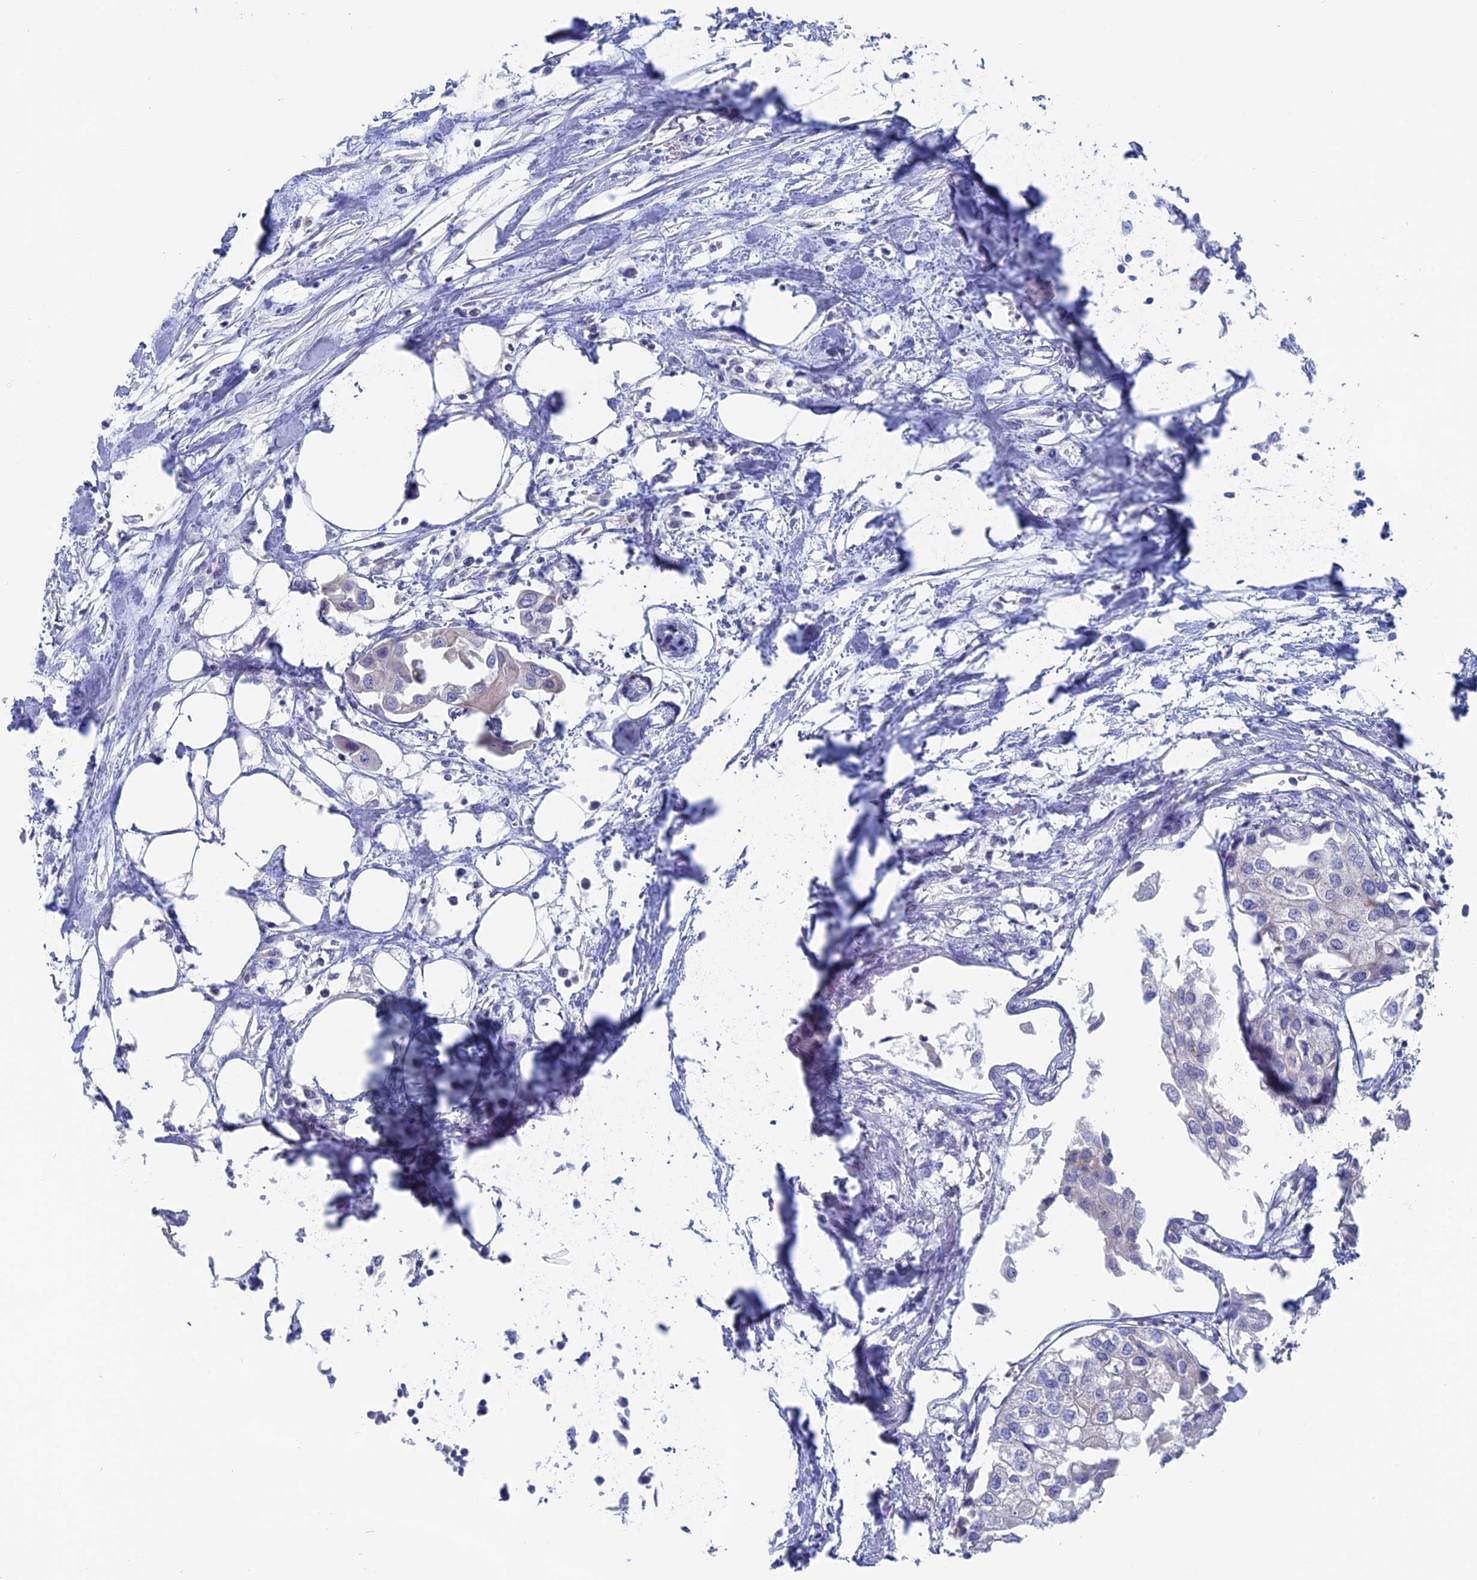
{"staining": {"intensity": "negative", "quantity": "none", "location": "none"}, "tissue": "urothelial cancer", "cell_type": "Tumor cells", "image_type": "cancer", "snomed": [{"axis": "morphology", "description": "Urothelial carcinoma, High grade"}, {"axis": "topography", "description": "Urinary bladder"}], "caption": "DAB (3,3'-diaminobenzidine) immunohistochemical staining of urothelial carcinoma (high-grade) exhibits no significant expression in tumor cells.", "gene": "TBC1D30", "patient": {"sex": "male", "age": 64}}